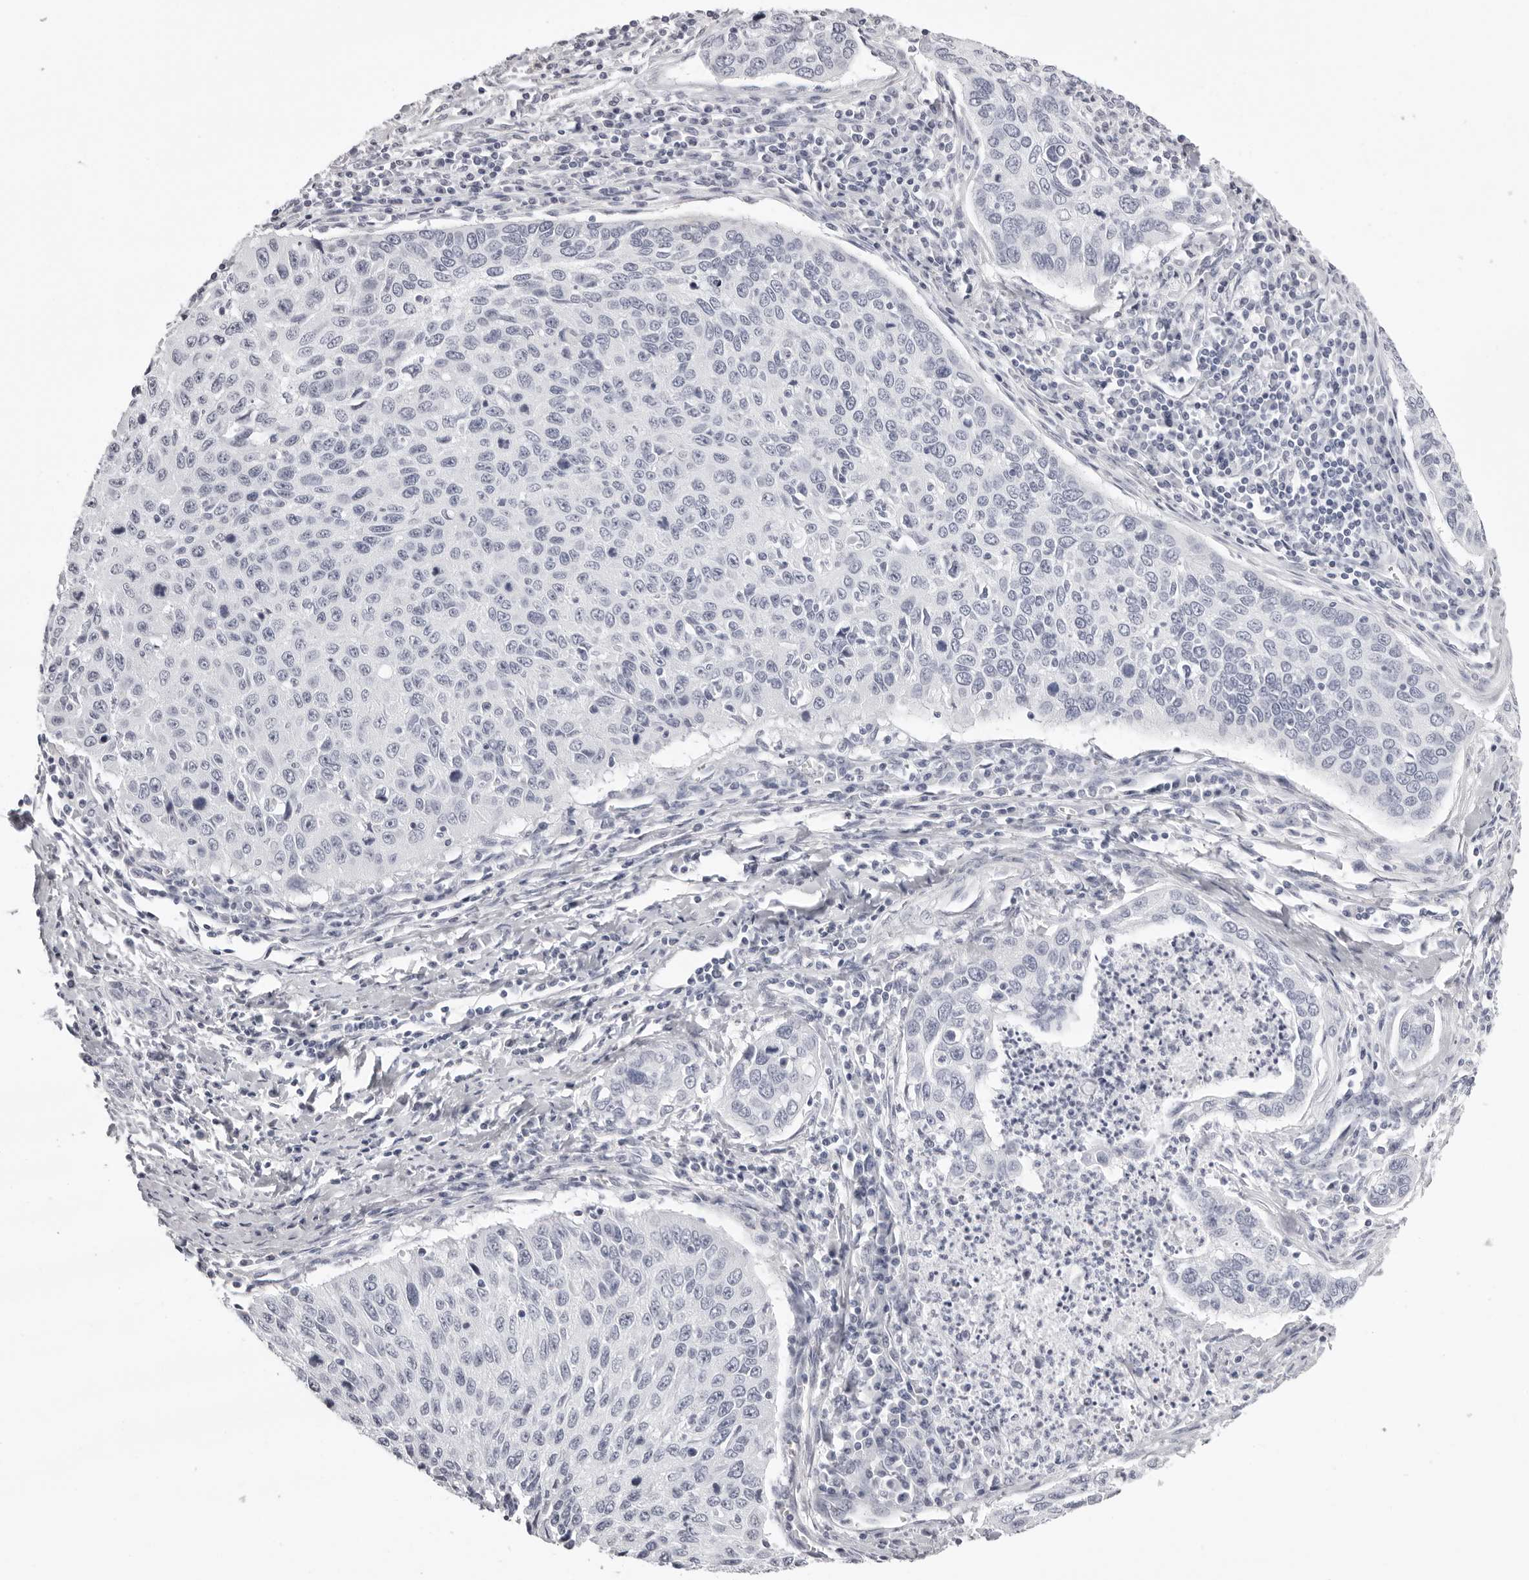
{"staining": {"intensity": "negative", "quantity": "none", "location": "none"}, "tissue": "cervical cancer", "cell_type": "Tumor cells", "image_type": "cancer", "snomed": [{"axis": "morphology", "description": "Squamous cell carcinoma, NOS"}, {"axis": "topography", "description": "Cervix"}], "caption": "DAB immunohistochemical staining of squamous cell carcinoma (cervical) exhibits no significant positivity in tumor cells. (Stains: DAB (3,3'-diaminobenzidine) IHC with hematoxylin counter stain, Microscopy: brightfield microscopy at high magnification).", "gene": "CST1", "patient": {"sex": "female", "age": 53}}